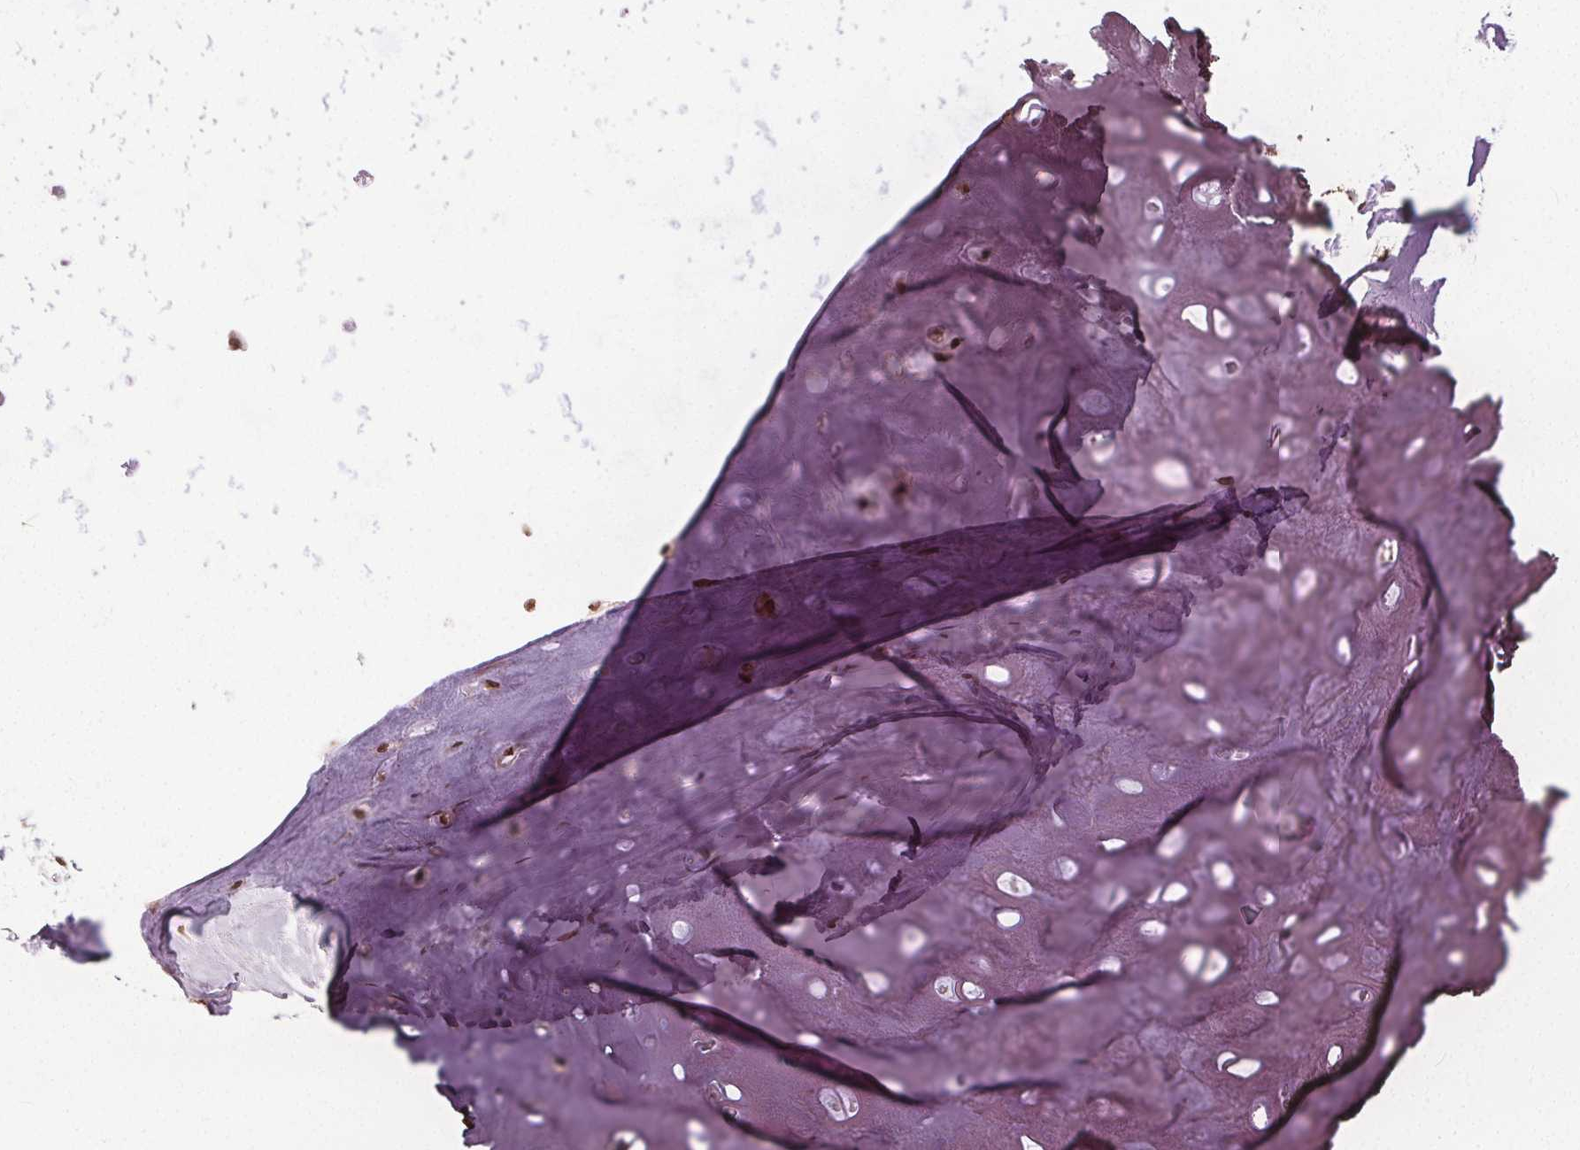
{"staining": {"intensity": "negative", "quantity": "none", "location": "none"}, "tissue": "adipose tissue", "cell_type": "Adipocytes", "image_type": "normal", "snomed": [{"axis": "morphology", "description": "Normal tissue, NOS"}, {"axis": "topography", "description": "Cartilage tissue"}], "caption": "Protein analysis of unremarkable adipose tissue demonstrates no significant staining in adipocytes.", "gene": "TTC39C", "patient": {"sex": "male", "age": 57}}